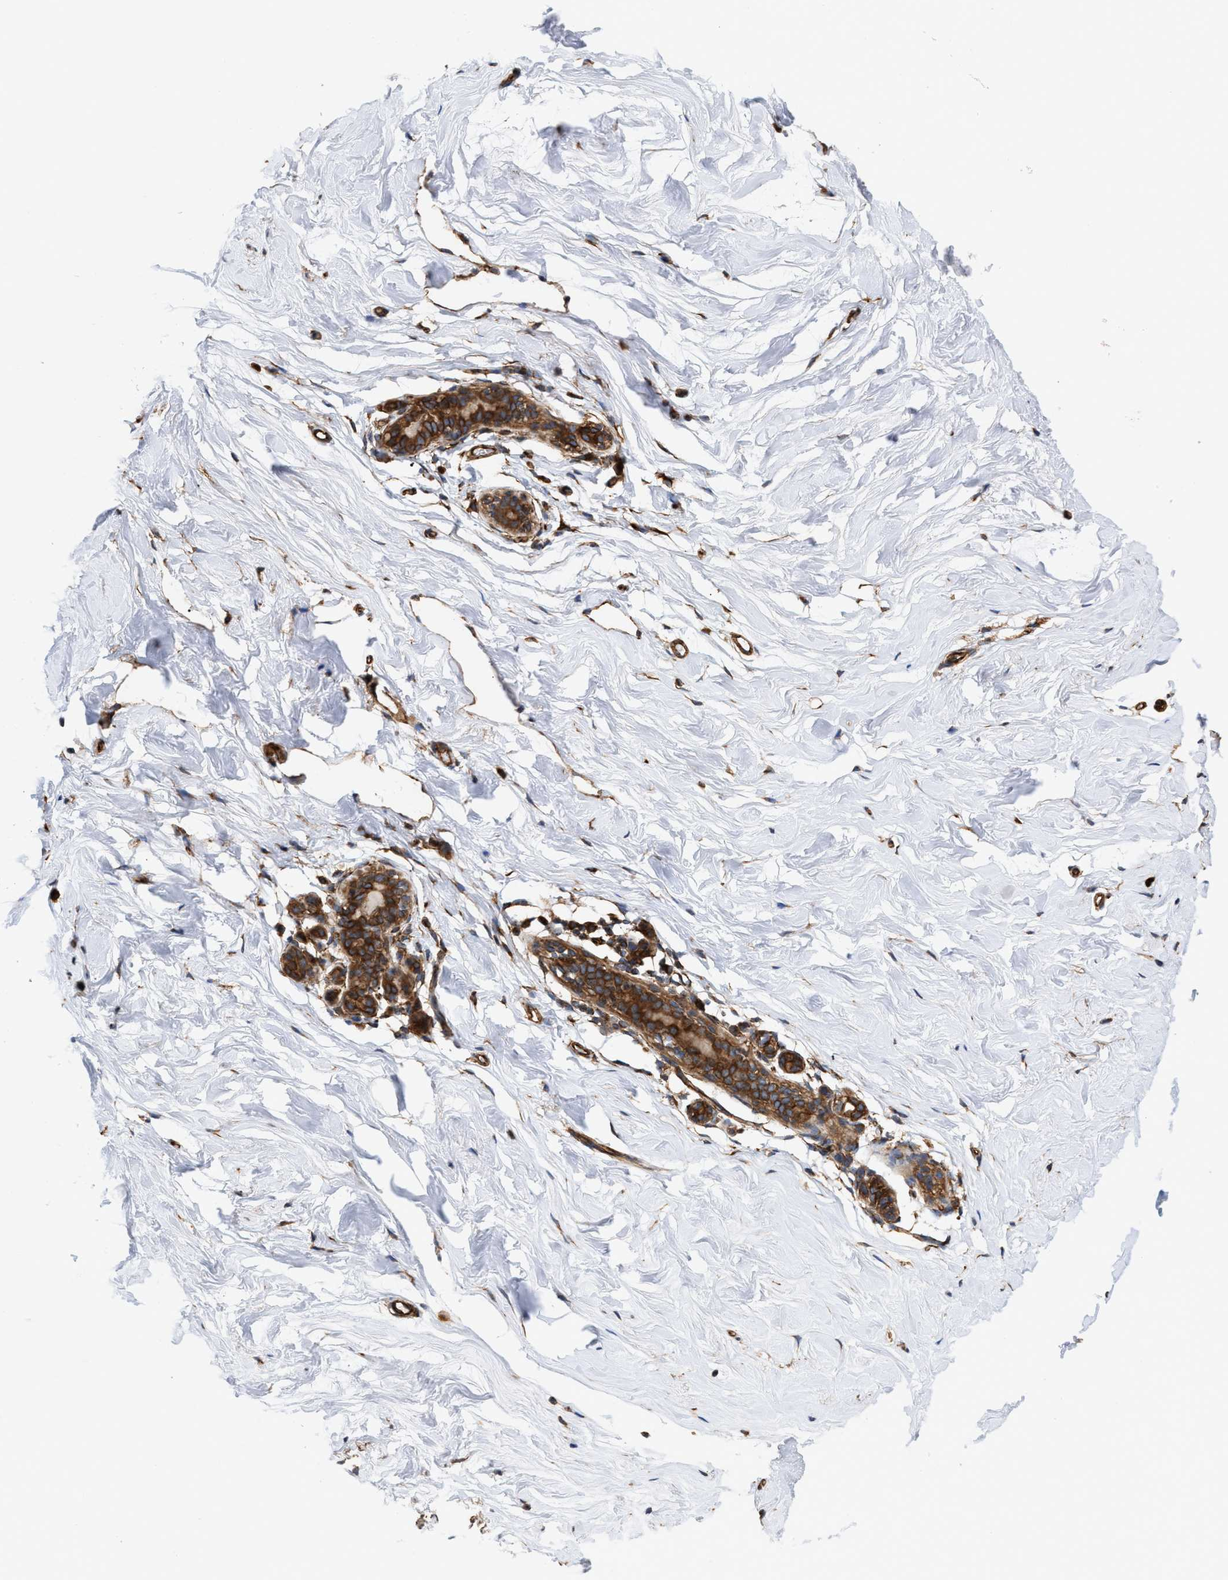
{"staining": {"intensity": "weak", "quantity": ">75%", "location": "cytoplasmic/membranous"}, "tissue": "breast", "cell_type": "Adipocytes", "image_type": "normal", "snomed": [{"axis": "morphology", "description": "Normal tissue, NOS"}, {"axis": "topography", "description": "Breast"}], "caption": "Protein staining of unremarkable breast exhibits weak cytoplasmic/membranous expression in approximately >75% of adipocytes. (brown staining indicates protein expression, while blue staining denotes nuclei).", "gene": "EPS15L1", "patient": {"sex": "female", "age": 62}}